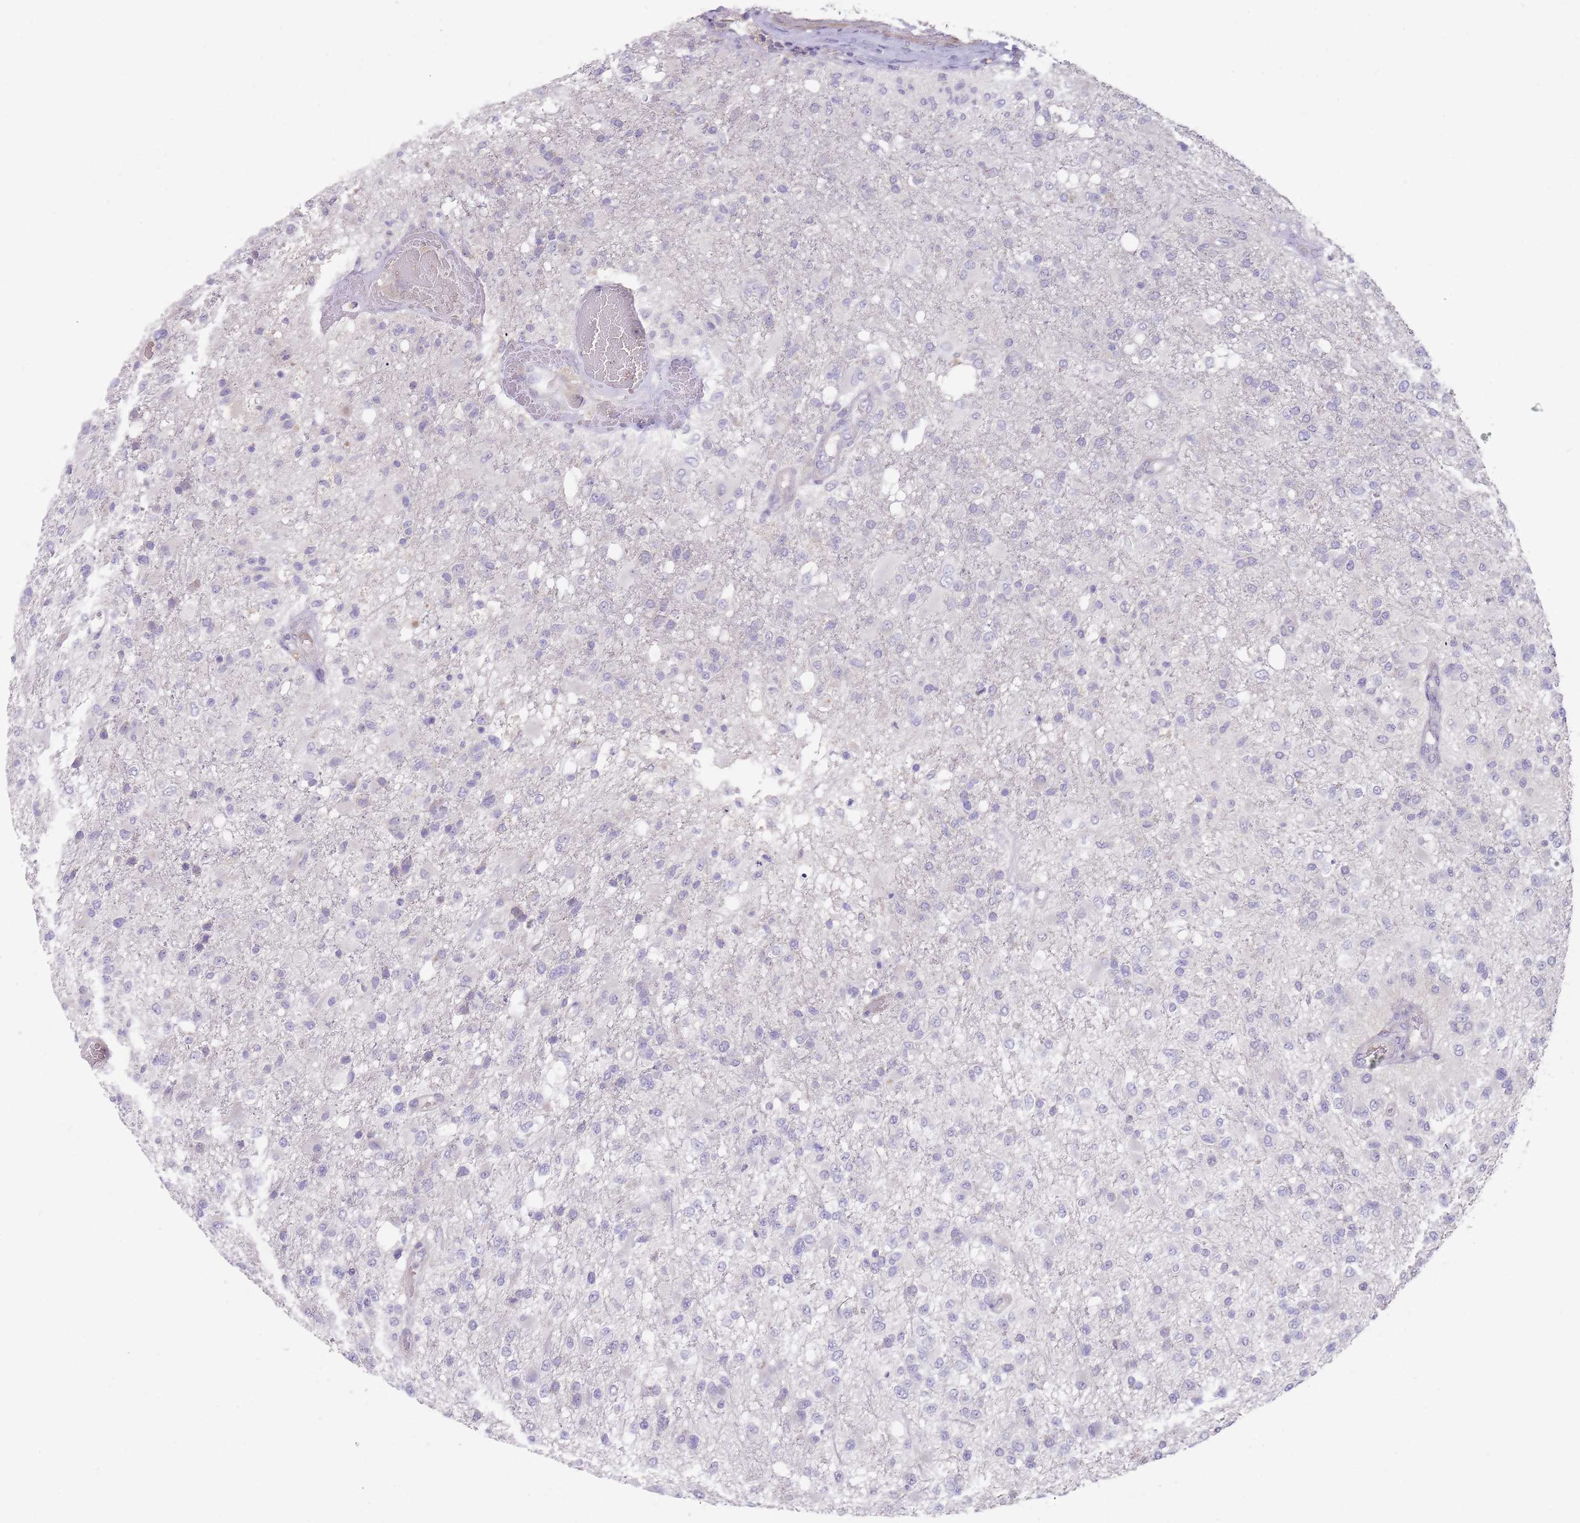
{"staining": {"intensity": "negative", "quantity": "none", "location": "none"}, "tissue": "glioma", "cell_type": "Tumor cells", "image_type": "cancer", "snomed": [{"axis": "morphology", "description": "Glioma, malignant, High grade"}, {"axis": "topography", "description": "Brain"}], "caption": "Tumor cells show no significant protein staining in malignant glioma (high-grade).", "gene": "PRAC1", "patient": {"sex": "female", "age": 74}}